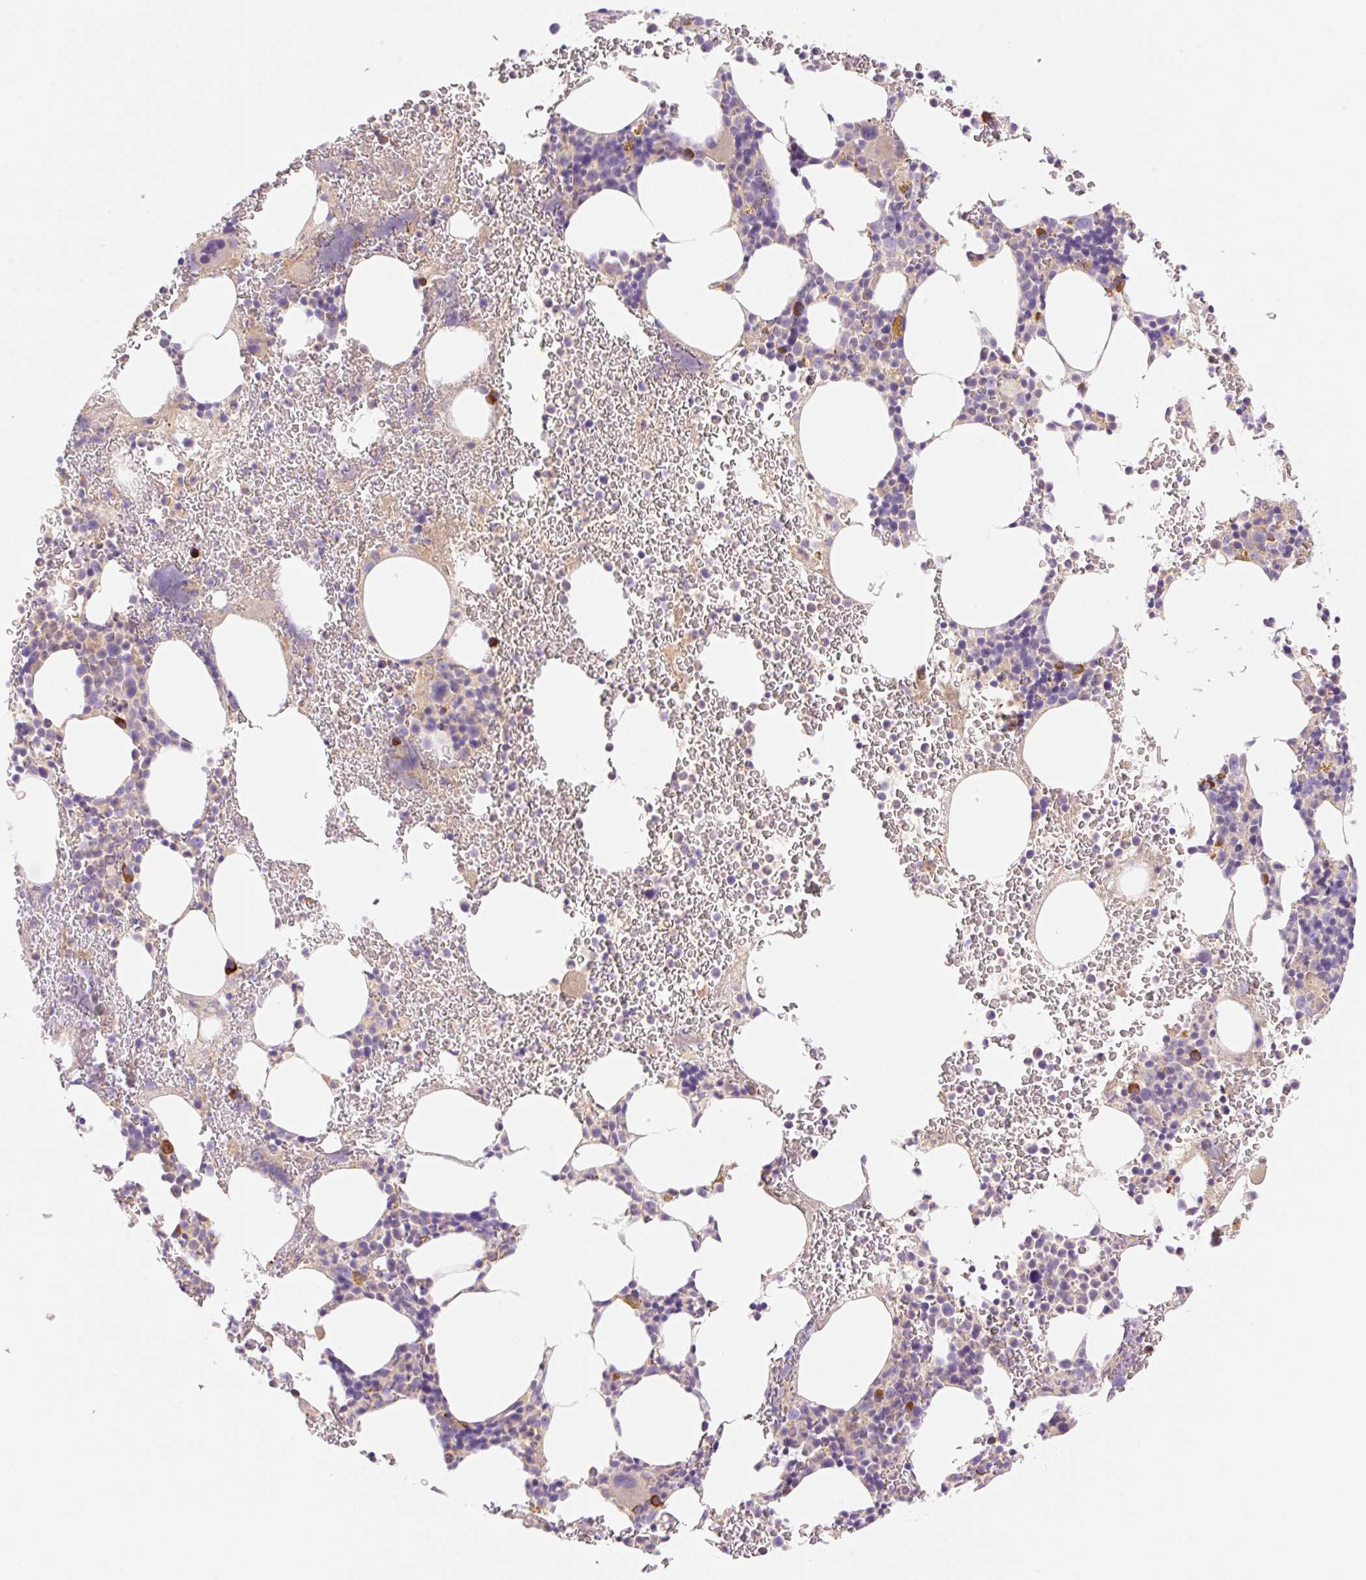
{"staining": {"intensity": "strong", "quantity": "<25%", "location": "cytoplasmic/membranous"}, "tissue": "bone marrow", "cell_type": "Hematopoietic cells", "image_type": "normal", "snomed": [{"axis": "morphology", "description": "Normal tissue, NOS"}, {"axis": "topography", "description": "Bone marrow"}], "caption": "High-magnification brightfield microscopy of unremarkable bone marrow stained with DAB (brown) and counterstained with hematoxylin (blue). hematopoietic cells exhibit strong cytoplasmic/membranous positivity is appreciated in approximately<25% of cells.", "gene": "DENND5A", "patient": {"sex": "male", "age": 62}}